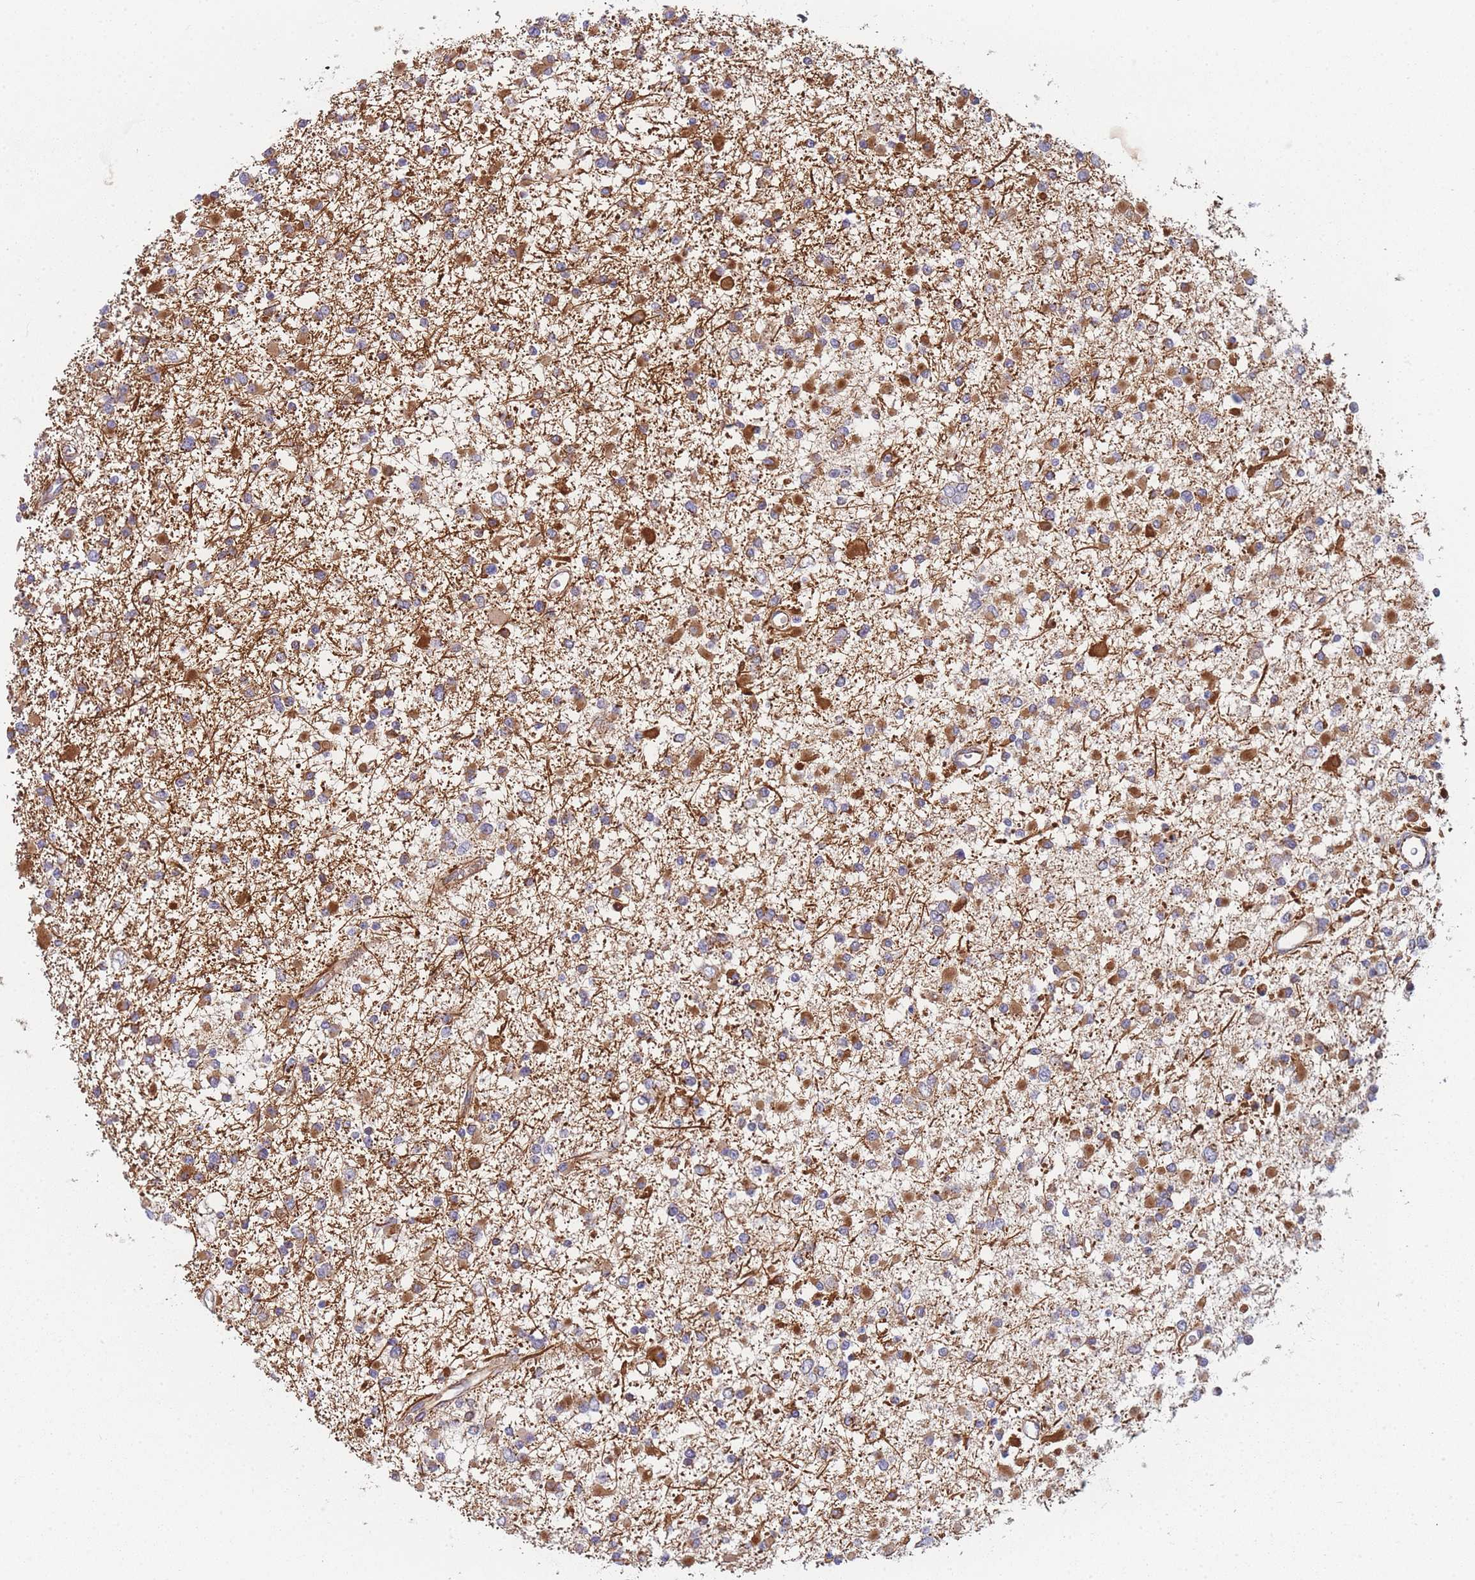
{"staining": {"intensity": "moderate", "quantity": ">75%", "location": "cytoplasmic/membranous"}, "tissue": "glioma", "cell_type": "Tumor cells", "image_type": "cancer", "snomed": [{"axis": "morphology", "description": "Glioma, malignant, Low grade"}, {"axis": "topography", "description": "Brain"}], "caption": "IHC histopathology image of glioma stained for a protein (brown), which shows medium levels of moderate cytoplasmic/membranous expression in about >75% of tumor cells.", "gene": "MTRES1", "patient": {"sex": "female", "age": 22}}